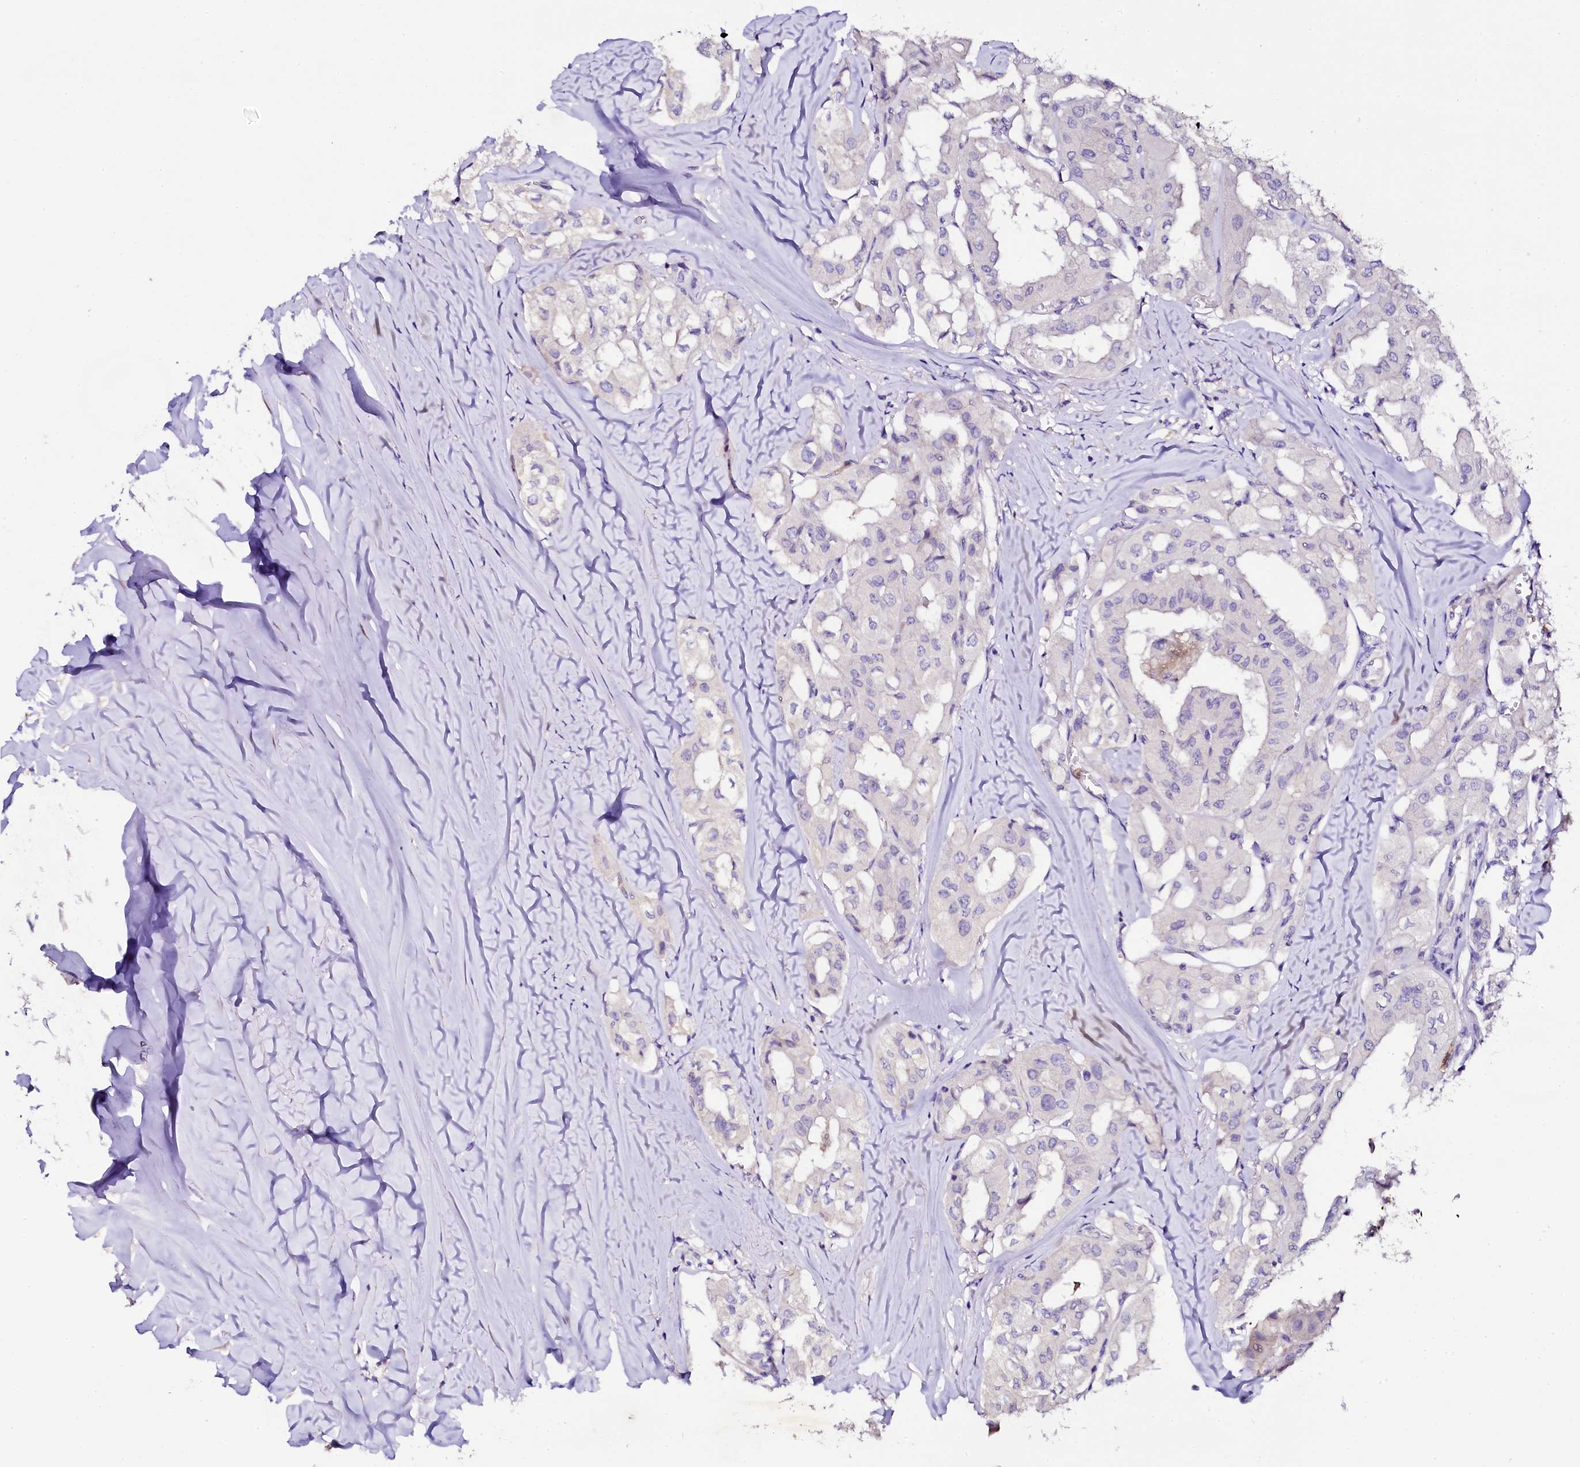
{"staining": {"intensity": "negative", "quantity": "none", "location": "none"}, "tissue": "thyroid cancer", "cell_type": "Tumor cells", "image_type": "cancer", "snomed": [{"axis": "morphology", "description": "Papillary adenocarcinoma, NOS"}, {"axis": "topography", "description": "Thyroid gland"}], "caption": "DAB immunohistochemical staining of human thyroid papillary adenocarcinoma reveals no significant positivity in tumor cells.", "gene": "NAA16", "patient": {"sex": "female", "age": 59}}